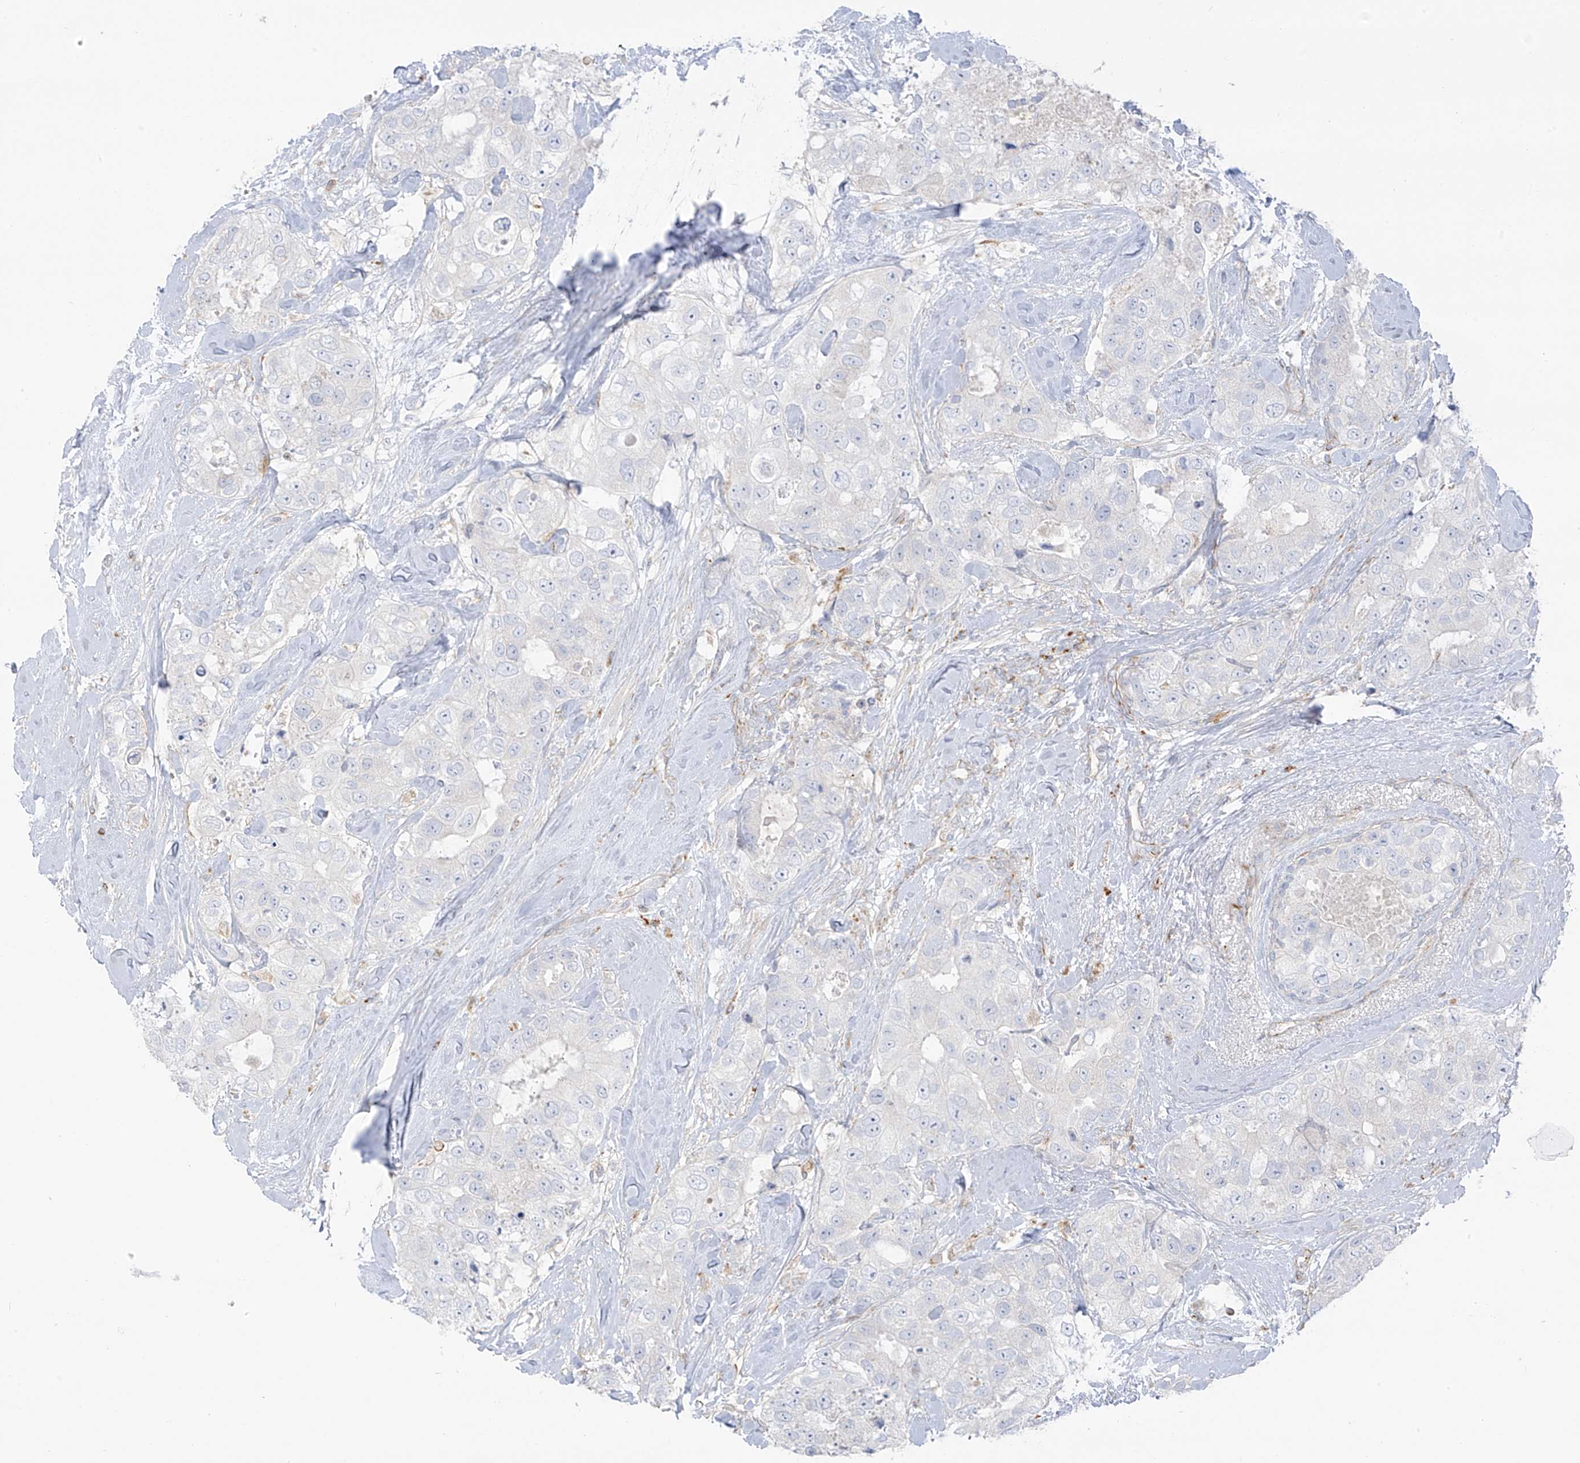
{"staining": {"intensity": "negative", "quantity": "none", "location": "none"}, "tissue": "breast cancer", "cell_type": "Tumor cells", "image_type": "cancer", "snomed": [{"axis": "morphology", "description": "Duct carcinoma"}, {"axis": "topography", "description": "Breast"}], "caption": "The image demonstrates no significant staining in tumor cells of breast cancer. (Stains: DAB IHC with hematoxylin counter stain, Microscopy: brightfield microscopy at high magnification).", "gene": "TAL2", "patient": {"sex": "female", "age": 62}}